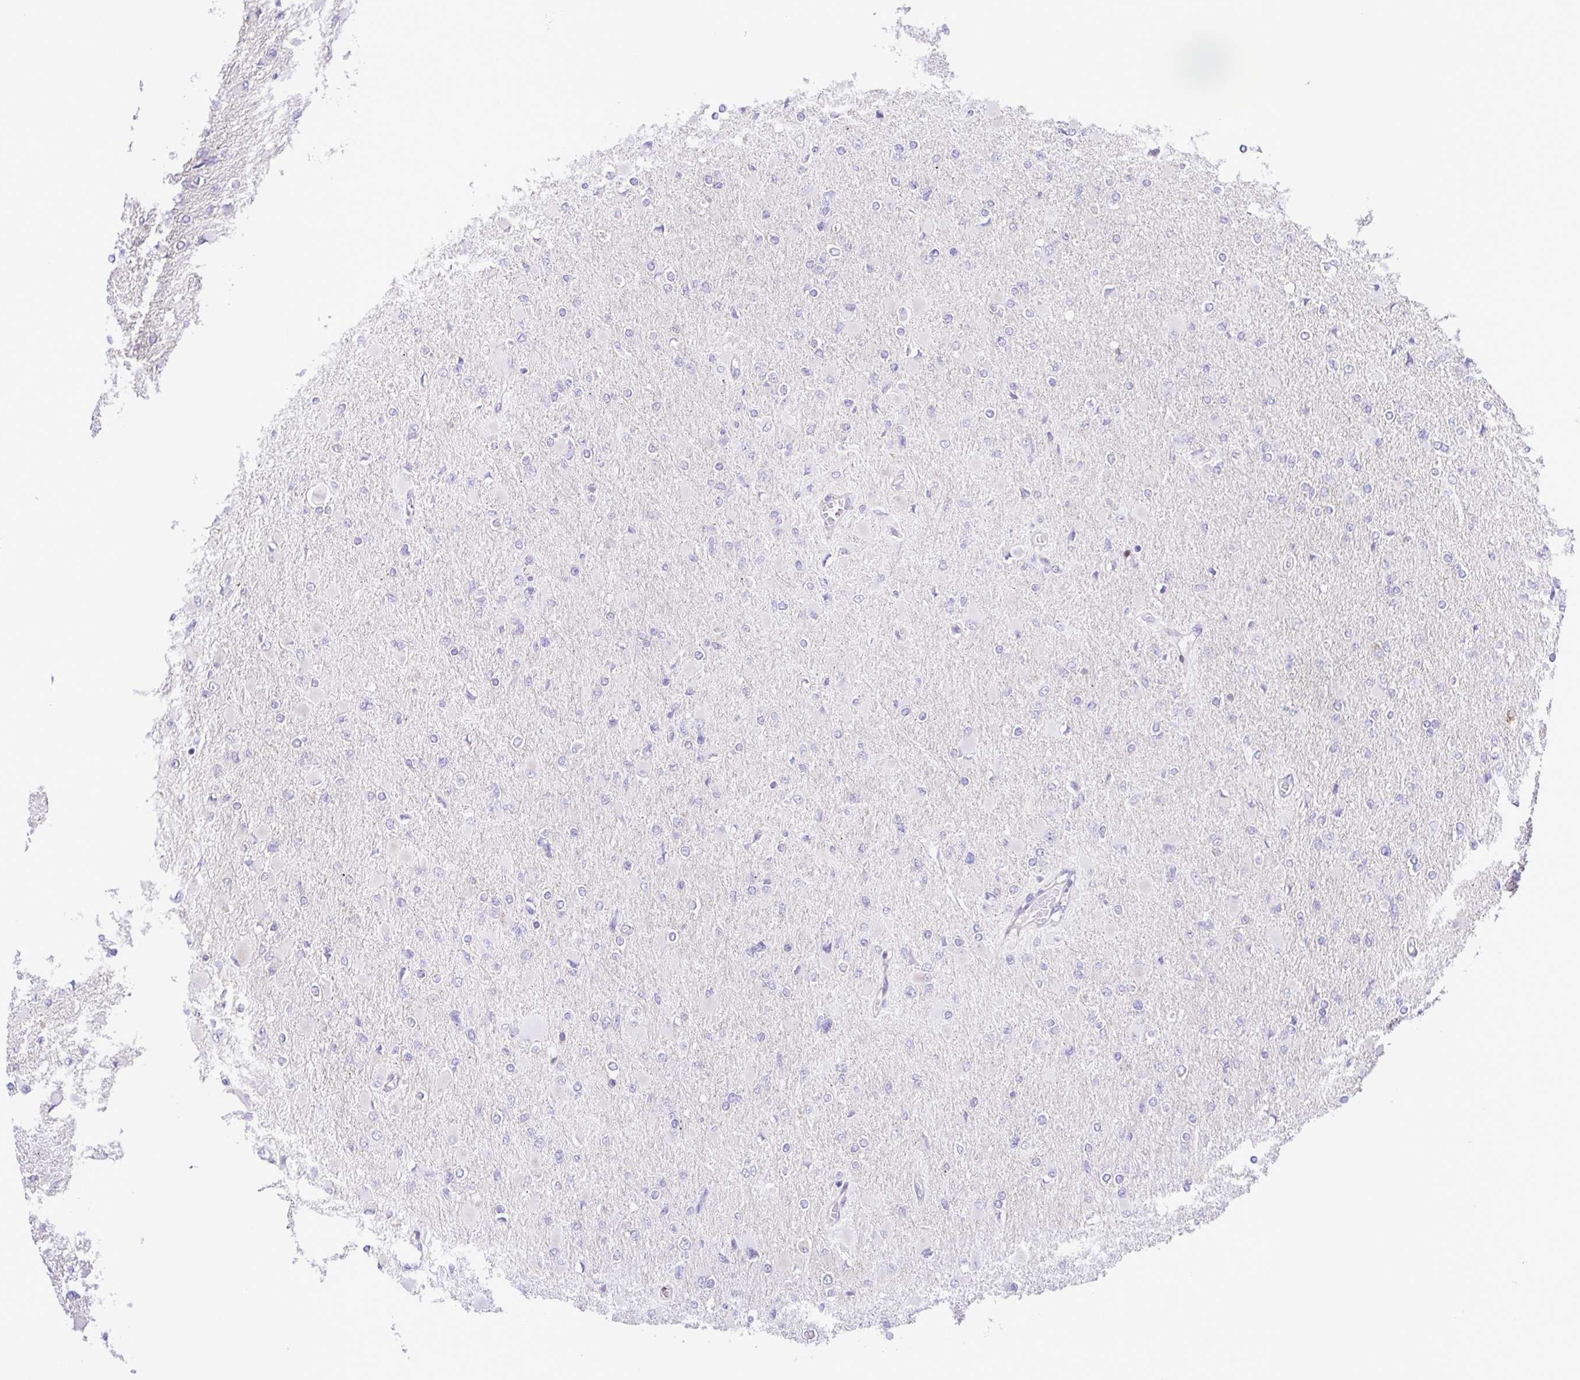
{"staining": {"intensity": "negative", "quantity": "none", "location": "none"}, "tissue": "glioma", "cell_type": "Tumor cells", "image_type": "cancer", "snomed": [{"axis": "morphology", "description": "Glioma, malignant, High grade"}, {"axis": "topography", "description": "Cerebral cortex"}], "caption": "Tumor cells show no significant protein staining in glioma. (DAB immunohistochemistry (IHC), high magnification).", "gene": "FLT1", "patient": {"sex": "female", "age": 36}}